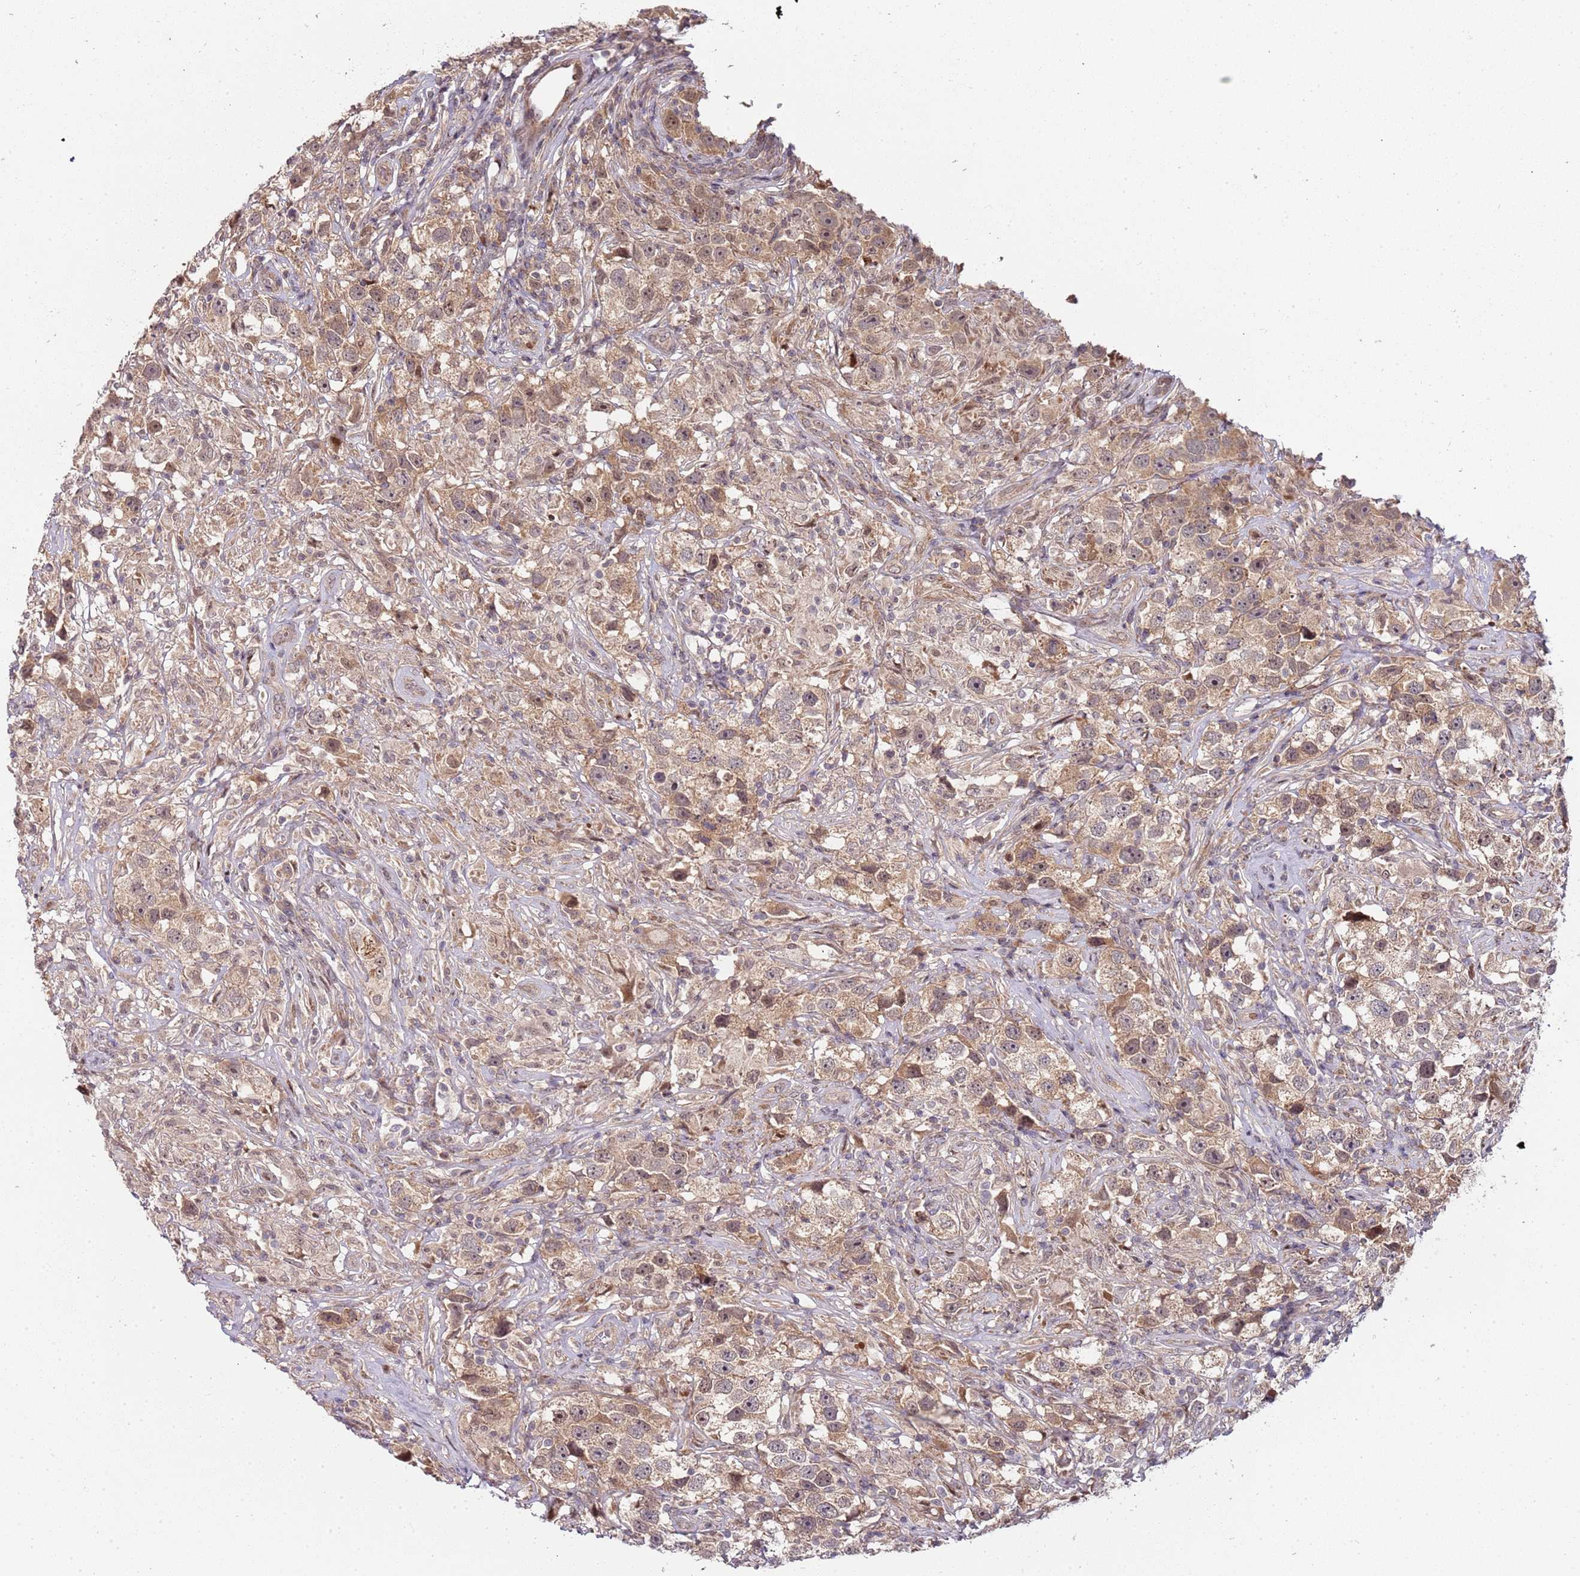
{"staining": {"intensity": "moderate", "quantity": ">75%", "location": "cytoplasmic/membranous"}, "tissue": "testis cancer", "cell_type": "Tumor cells", "image_type": "cancer", "snomed": [{"axis": "morphology", "description": "Seminoma, NOS"}, {"axis": "topography", "description": "Testis"}], "caption": "There is medium levels of moderate cytoplasmic/membranous expression in tumor cells of seminoma (testis), as demonstrated by immunohistochemical staining (brown color).", "gene": "EDC3", "patient": {"sex": "male", "age": 49}}